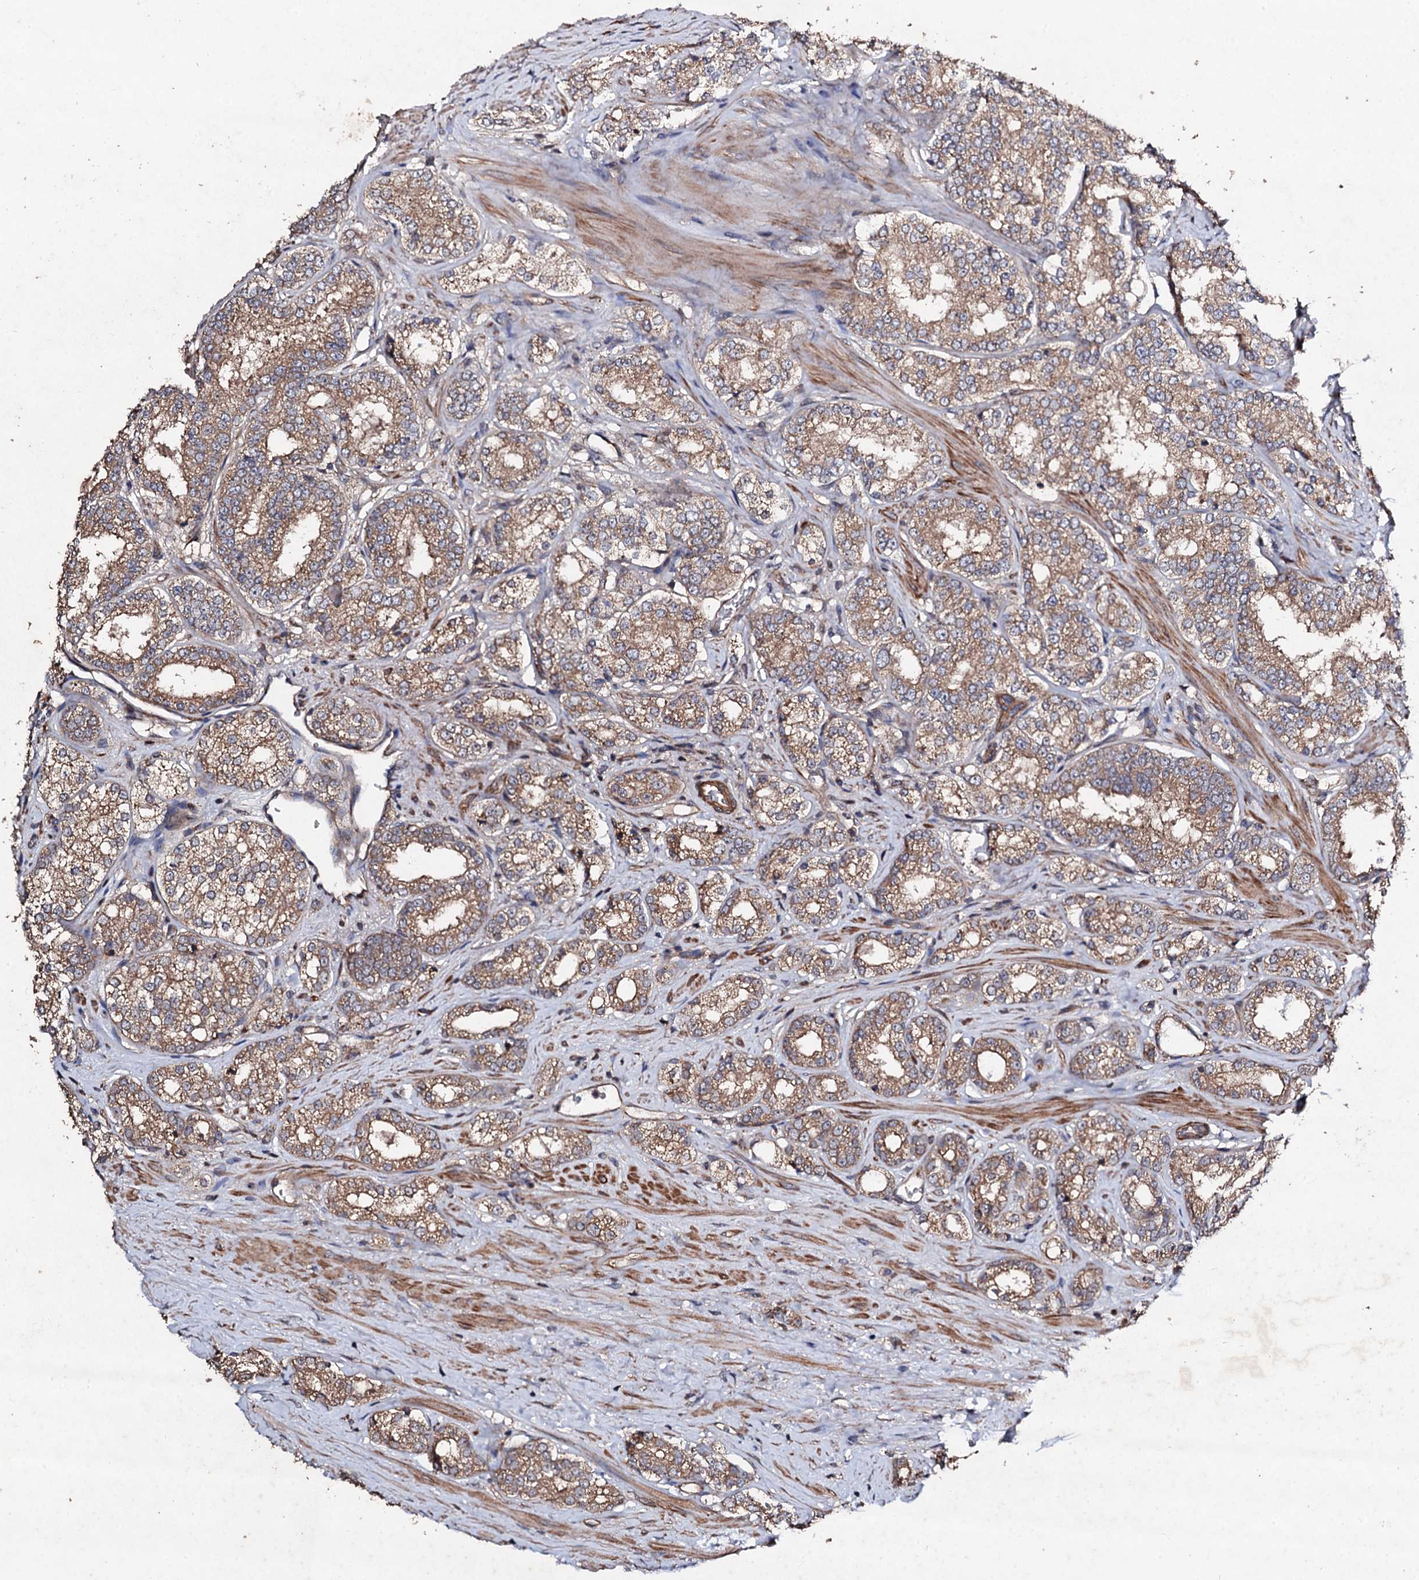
{"staining": {"intensity": "moderate", "quantity": ">75%", "location": "cytoplasmic/membranous"}, "tissue": "prostate cancer", "cell_type": "Tumor cells", "image_type": "cancer", "snomed": [{"axis": "morphology", "description": "Normal tissue, NOS"}, {"axis": "morphology", "description": "Adenocarcinoma, High grade"}, {"axis": "topography", "description": "Prostate"}], "caption": "Protein analysis of prostate adenocarcinoma (high-grade) tissue reveals moderate cytoplasmic/membranous staining in about >75% of tumor cells.", "gene": "MOCOS", "patient": {"sex": "male", "age": 83}}